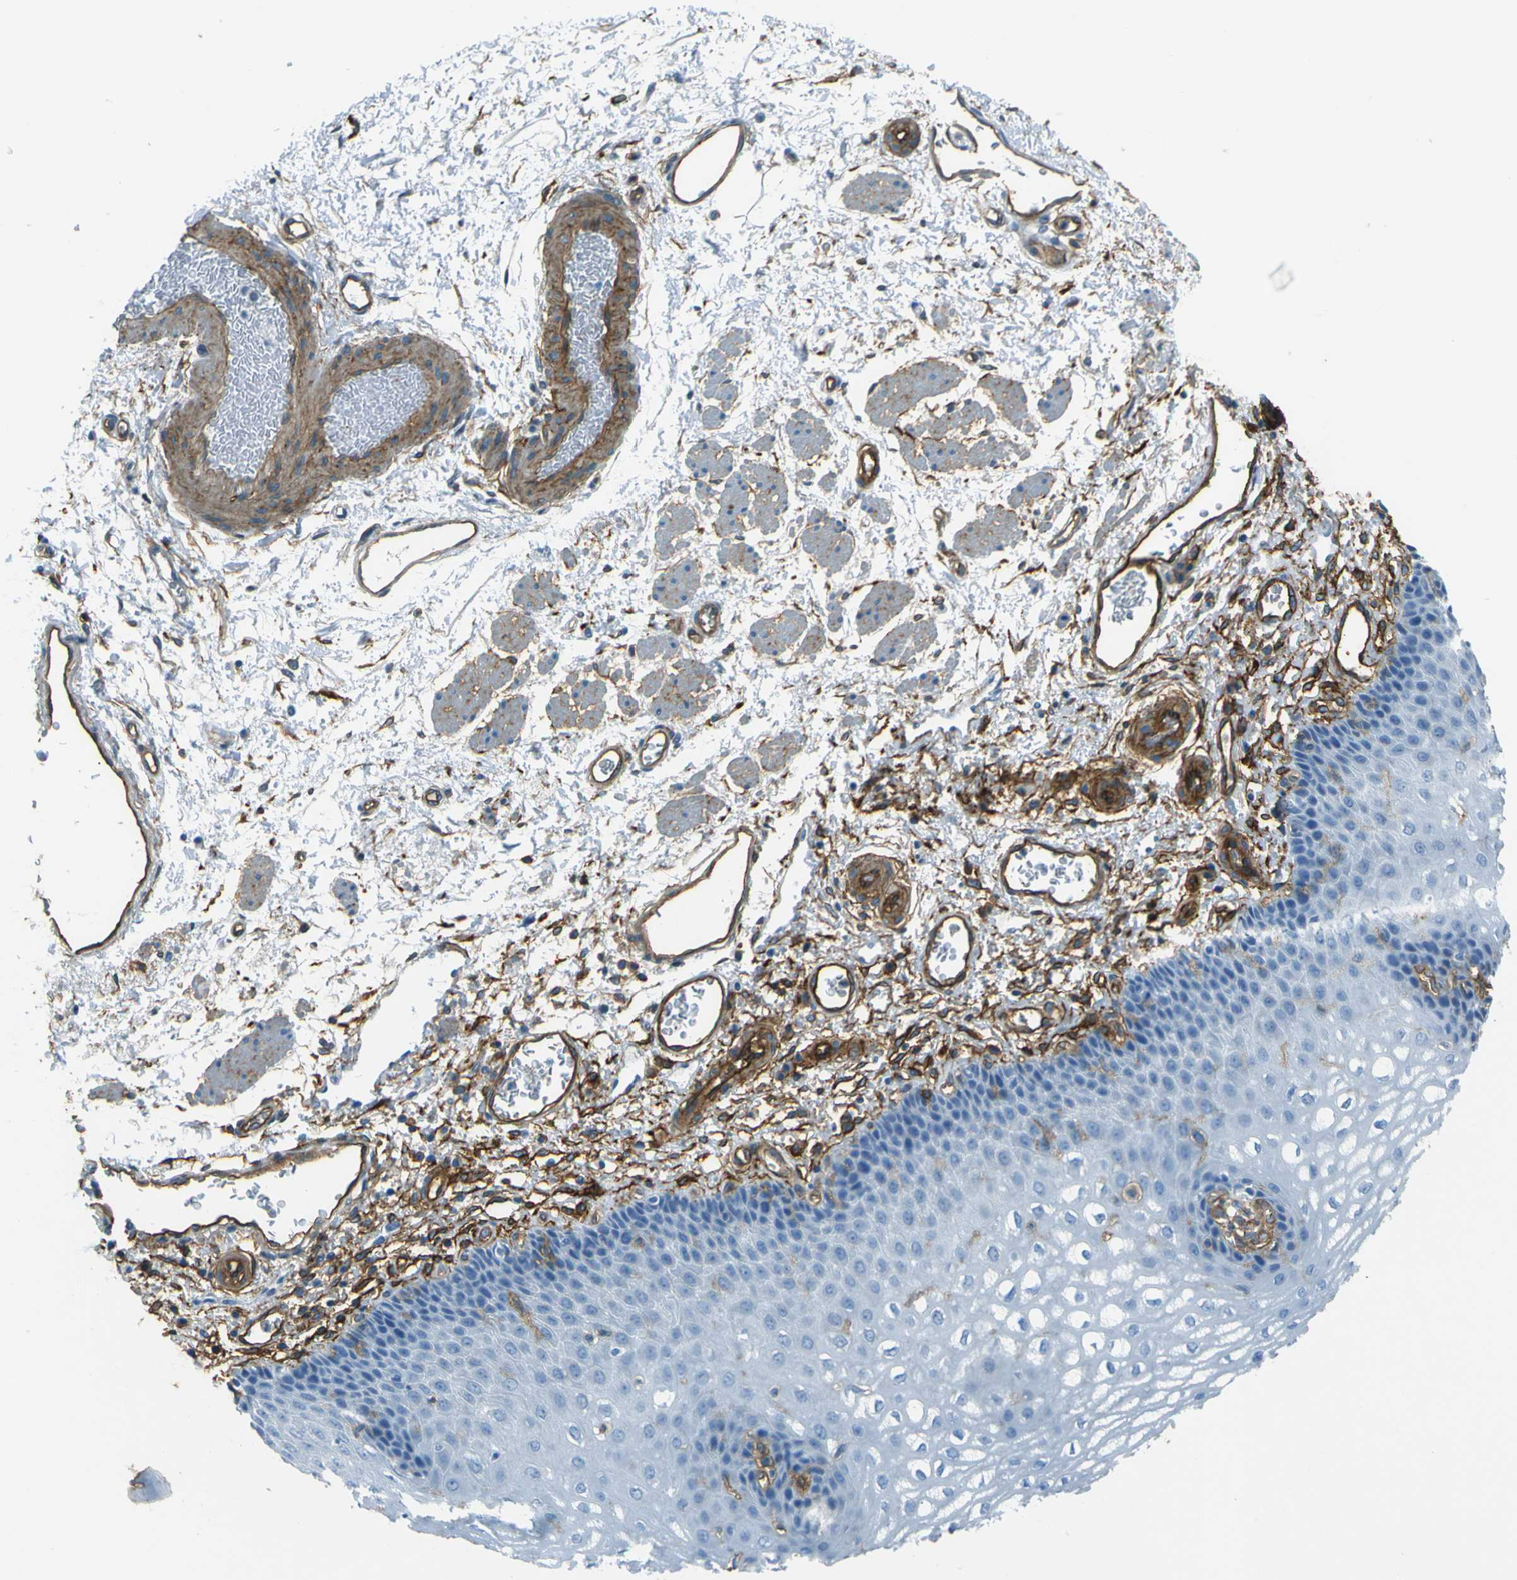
{"staining": {"intensity": "negative", "quantity": "none", "location": "none"}, "tissue": "esophagus", "cell_type": "Squamous epithelial cells", "image_type": "normal", "snomed": [{"axis": "morphology", "description": "Normal tissue, NOS"}, {"axis": "topography", "description": "Esophagus"}], "caption": "DAB immunohistochemical staining of unremarkable esophagus shows no significant positivity in squamous epithelial cells.", "gene": "ENTPD1", "patient": {"sex": "male", "age": 54}}